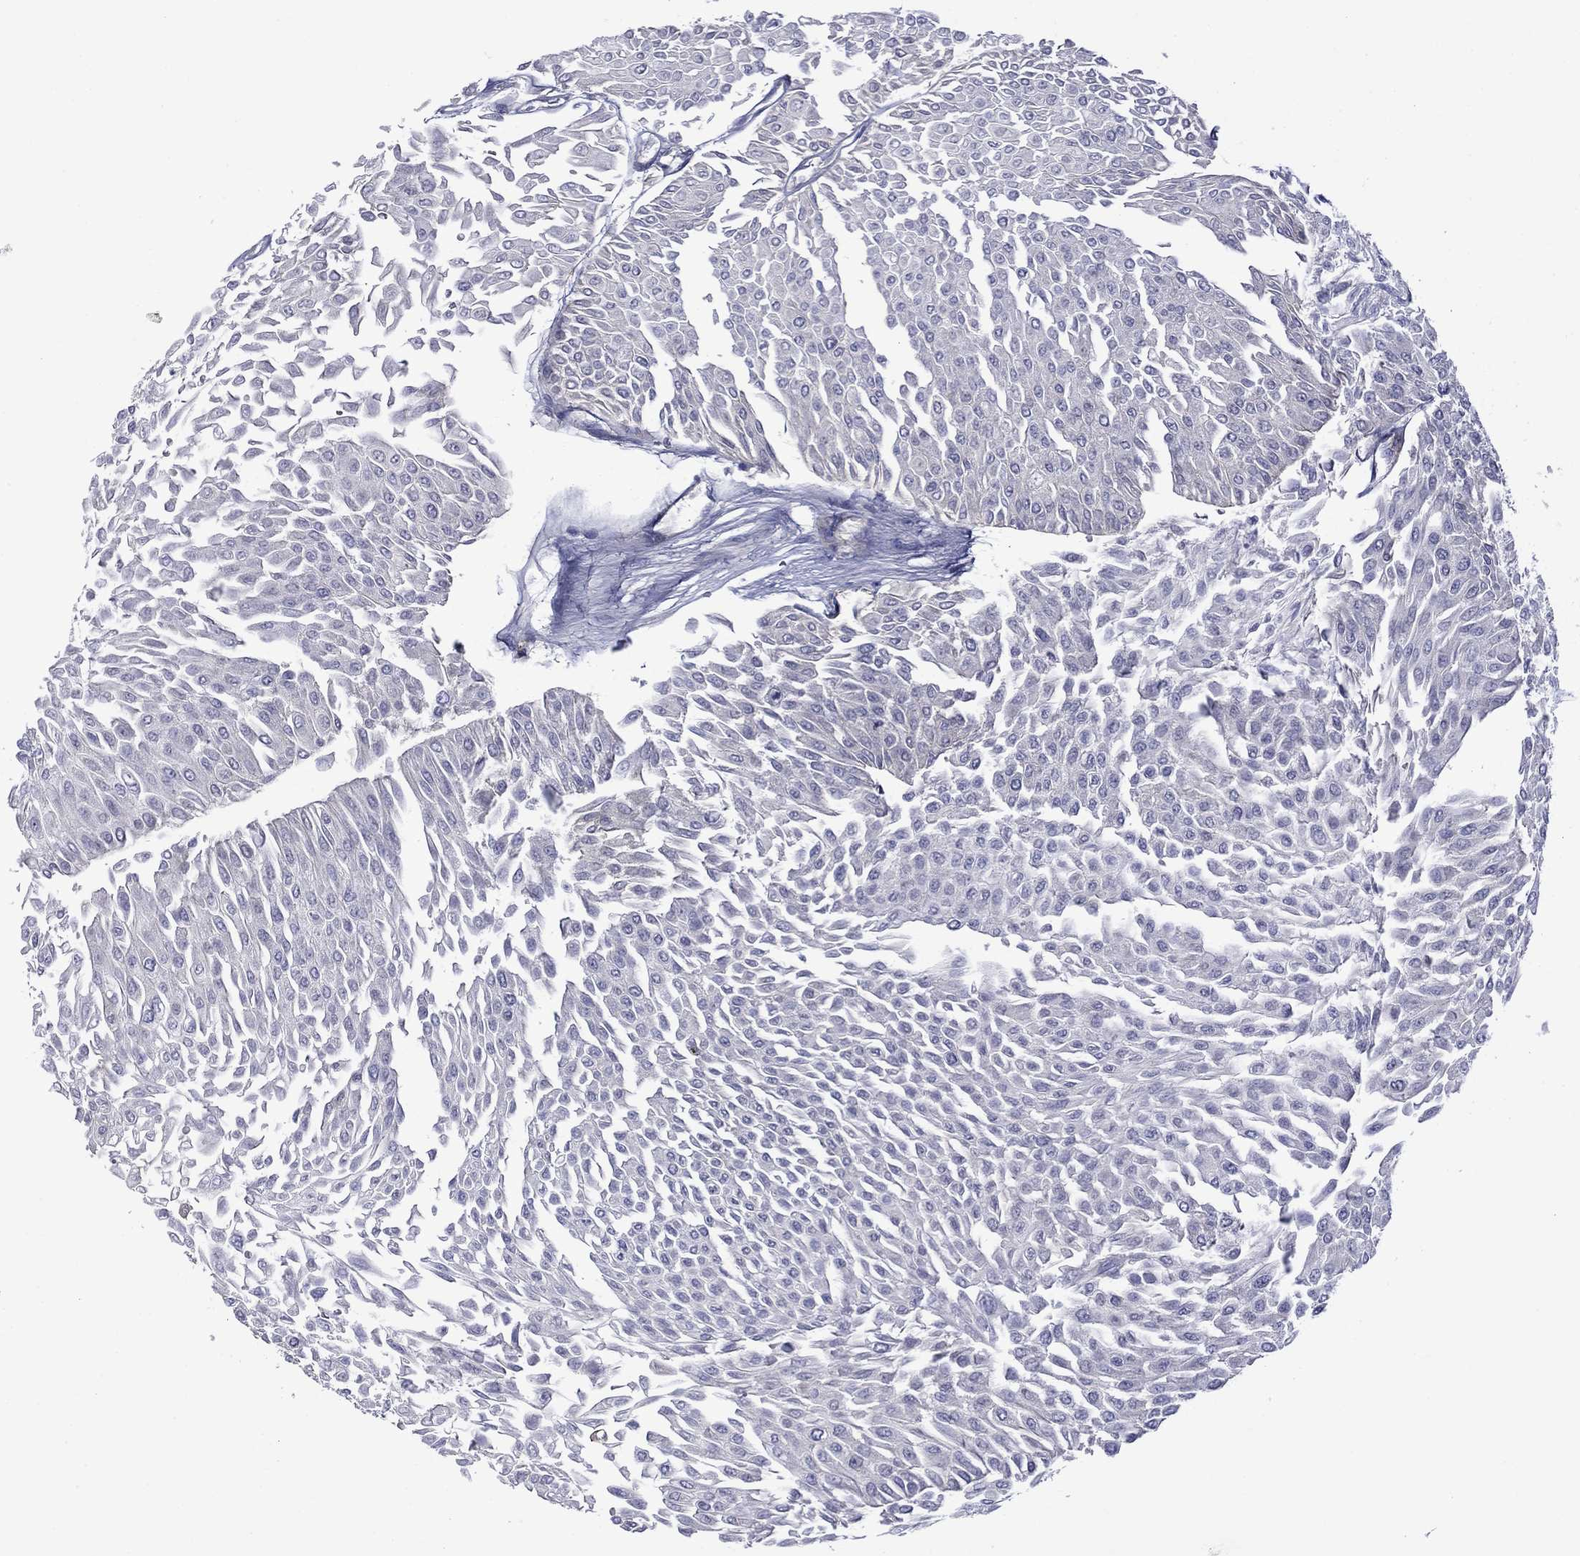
{"staining": {"intensity": "negative", "quantity": "none", "location": "none"}, "tissue": "urothelial cancer", "cell_type": "Tumor cells", "image_type": "cancer", "snomed": [{"axis": "morphology", "description": "Urothelial carcinoma, Low grade"}, {"axis": "topography", "description": "Urinary bladder"}], "caption": "An IHC image of urothelial carcinoma (low-grade) is shown. There is no staining in tumor cells of urothelial carcinoma (low-grade).", "gene": "LMO7", "patient": {"sex": "male", "age": 67}}